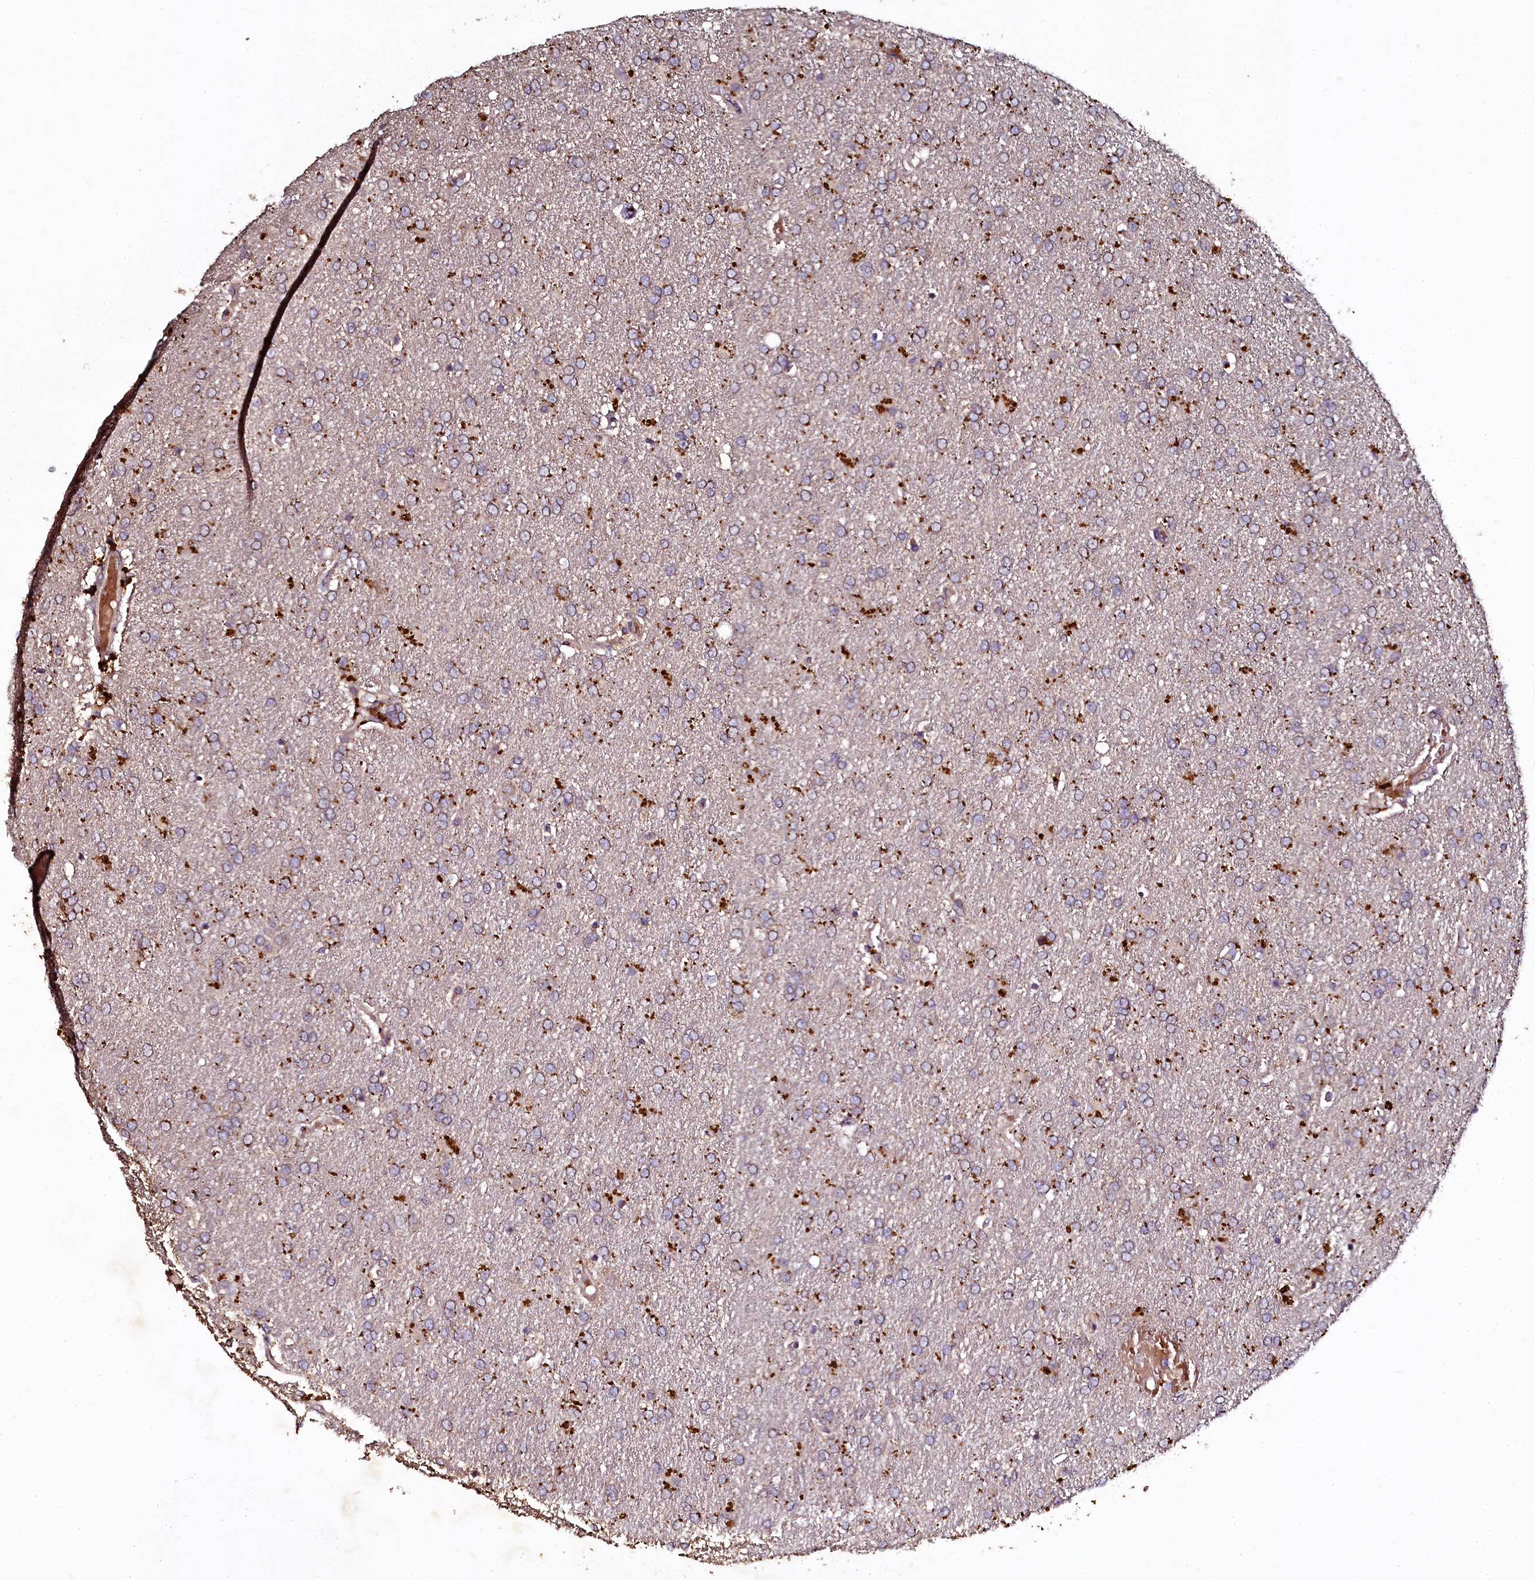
{"staining": {"intensity": "moderate", "quantity": "25%-75%", "location": "cytoplasmic/membranous"}, "tissue": "glioma", "cell_type": "Tumor cells", "image_type": "cancer", "snomed": [{"axis": "morphology", "description": "Glioma, malignant, High grade"}, {"axis": "topography", "description": "Brain"}], "caption": "Malignant high-grade glioma stained with a protein marker displays moderate staining in tumor cells.", "gene": "SEC24C", "patient": {"sex": "male", "age": 72}}